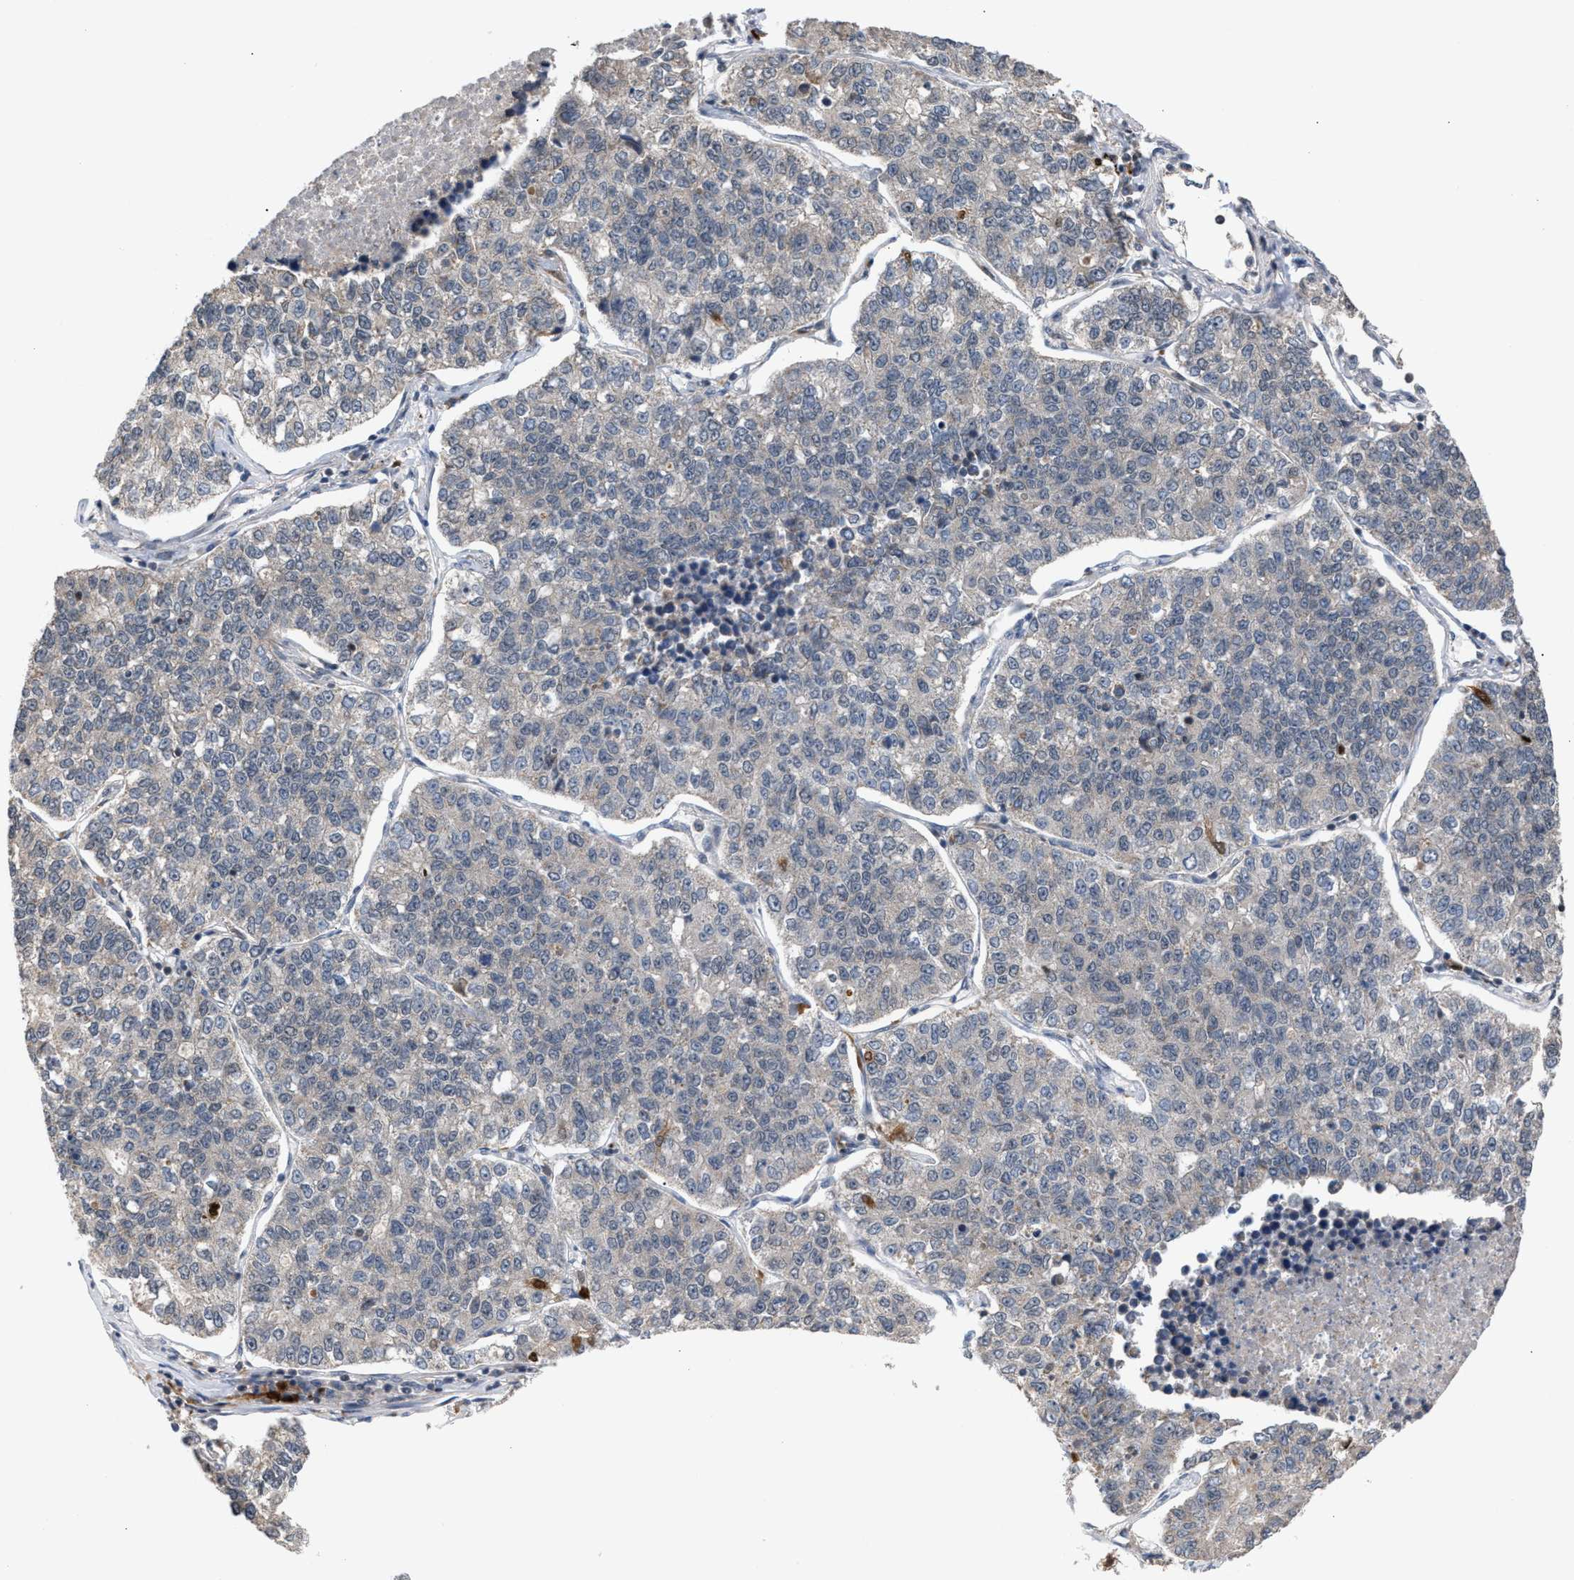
{"staining": {"intensity": "weak", "quantity": "<25%", "location": "nuclear"}, "tissue": "lung cancer", "cell_type": "Tumor cells", "image_type": "cancer", "snomed": [{"axis": "morphology", "description": "Adenocarcinoma, NOS"}, {"axis": "topography", "description": "Lung"}], "caption": "Tumor cells show no significant staining in lung adenocarcinoma.", "gene": "C9orf78", "patient": {"sex": "male", "age": 49}}